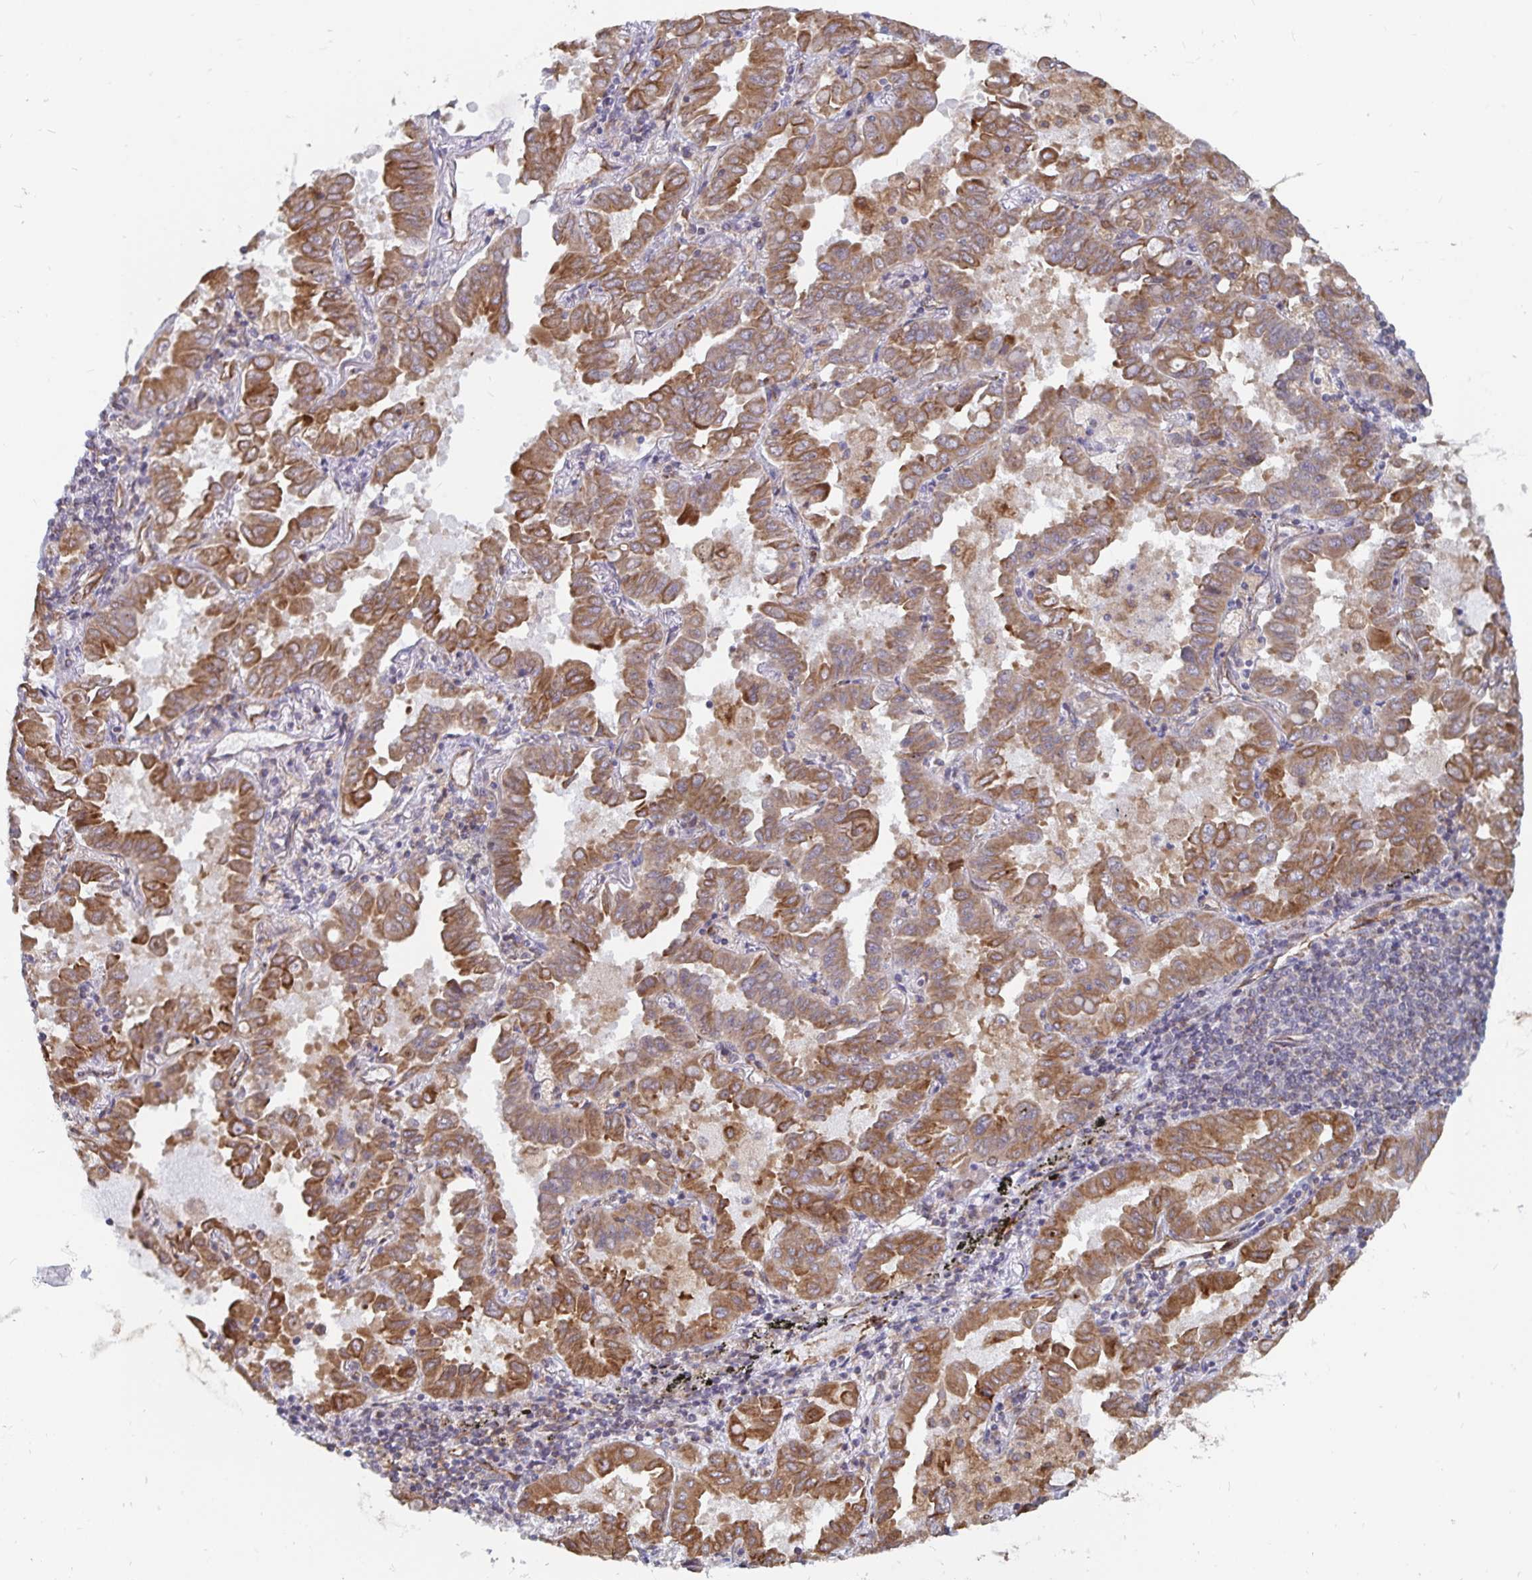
{"staining": {"intensity": "moderate", "quantity": ">75%", "location": "cytoplasmic/membranous"}, "tissue": "lung cancer", "cell_type": "Tumor cells", "image_type": "cancer", "snomed": [{"axis": "morphology", "description": "Adenocarcinoma, NOS"}, {"axis": "topography", "description": "Lung"}], "caption": "Immunohistochemistry (IHC) image of neoplastic tissue: human adenocarcinoma (lung) stained using immunohistochemistry shows medium levels of moderate protein expression localized specifically in the cytoplasmic/membranous of tumor cells, appearing as a cytoplasmic/membranous brown color.", "gene": "BCAP29", "patient": {"sex": "male", "age": 64}}